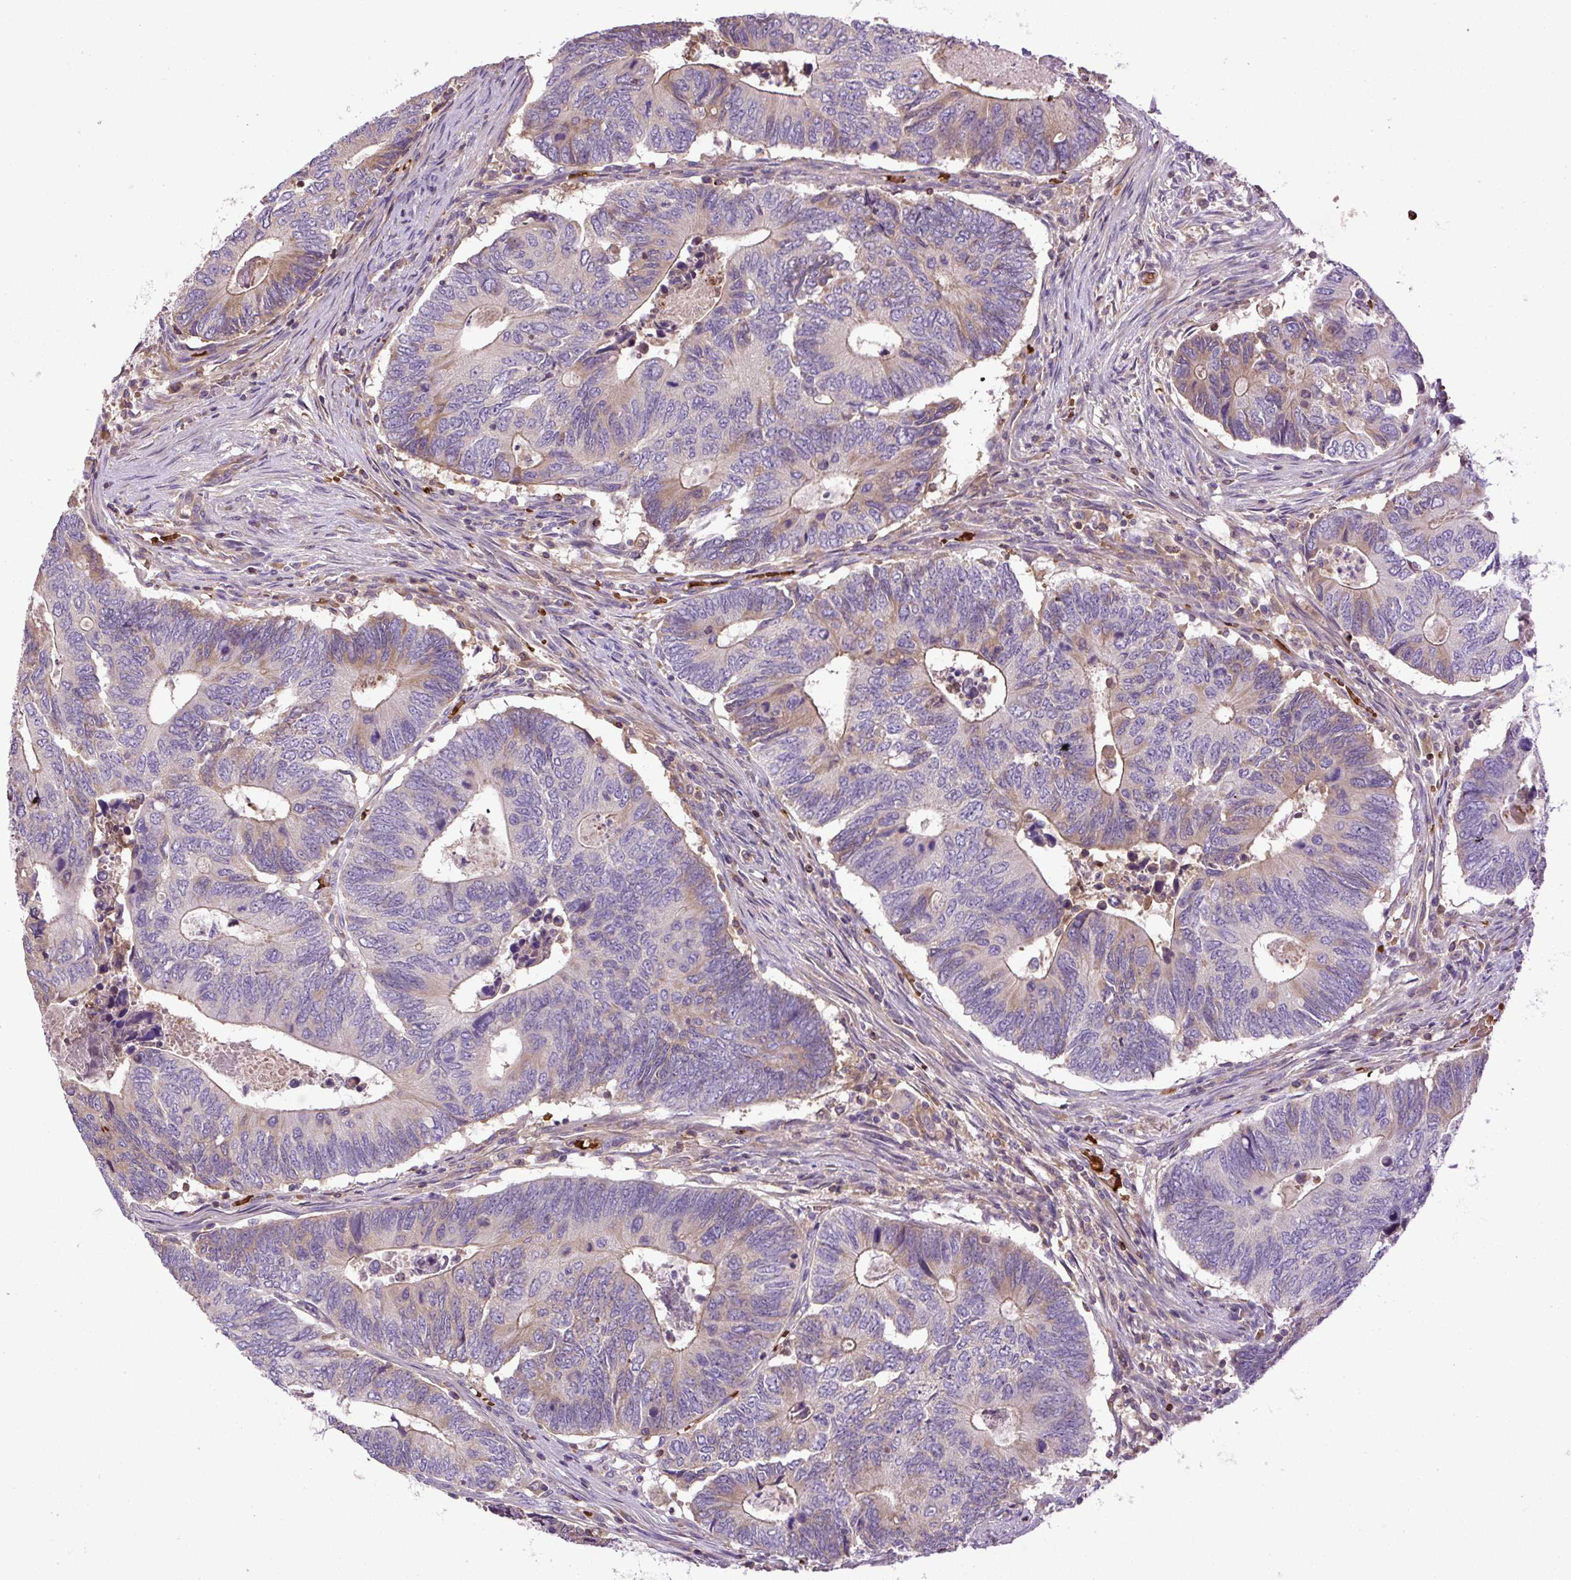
{"staining": {"intensity": "weak", "quantity": "<25%", "location": "cytoplasmic/membranous"}, "tissue": "colorectal cancer", "cell_type": "Tumor cells", "image_type": "cancer", "snomed": [{"axis": "morphology", "description": "Adenocarcinoma, NOS"}, {"axis": "topography", "description": "Colon"}], "caption": "This is an IHC image of human colorectal adenocarcinoma. There is no expression in tumor cells.", "gene": "CXCL13", "patient": {"sex": "male", "age": 87}}